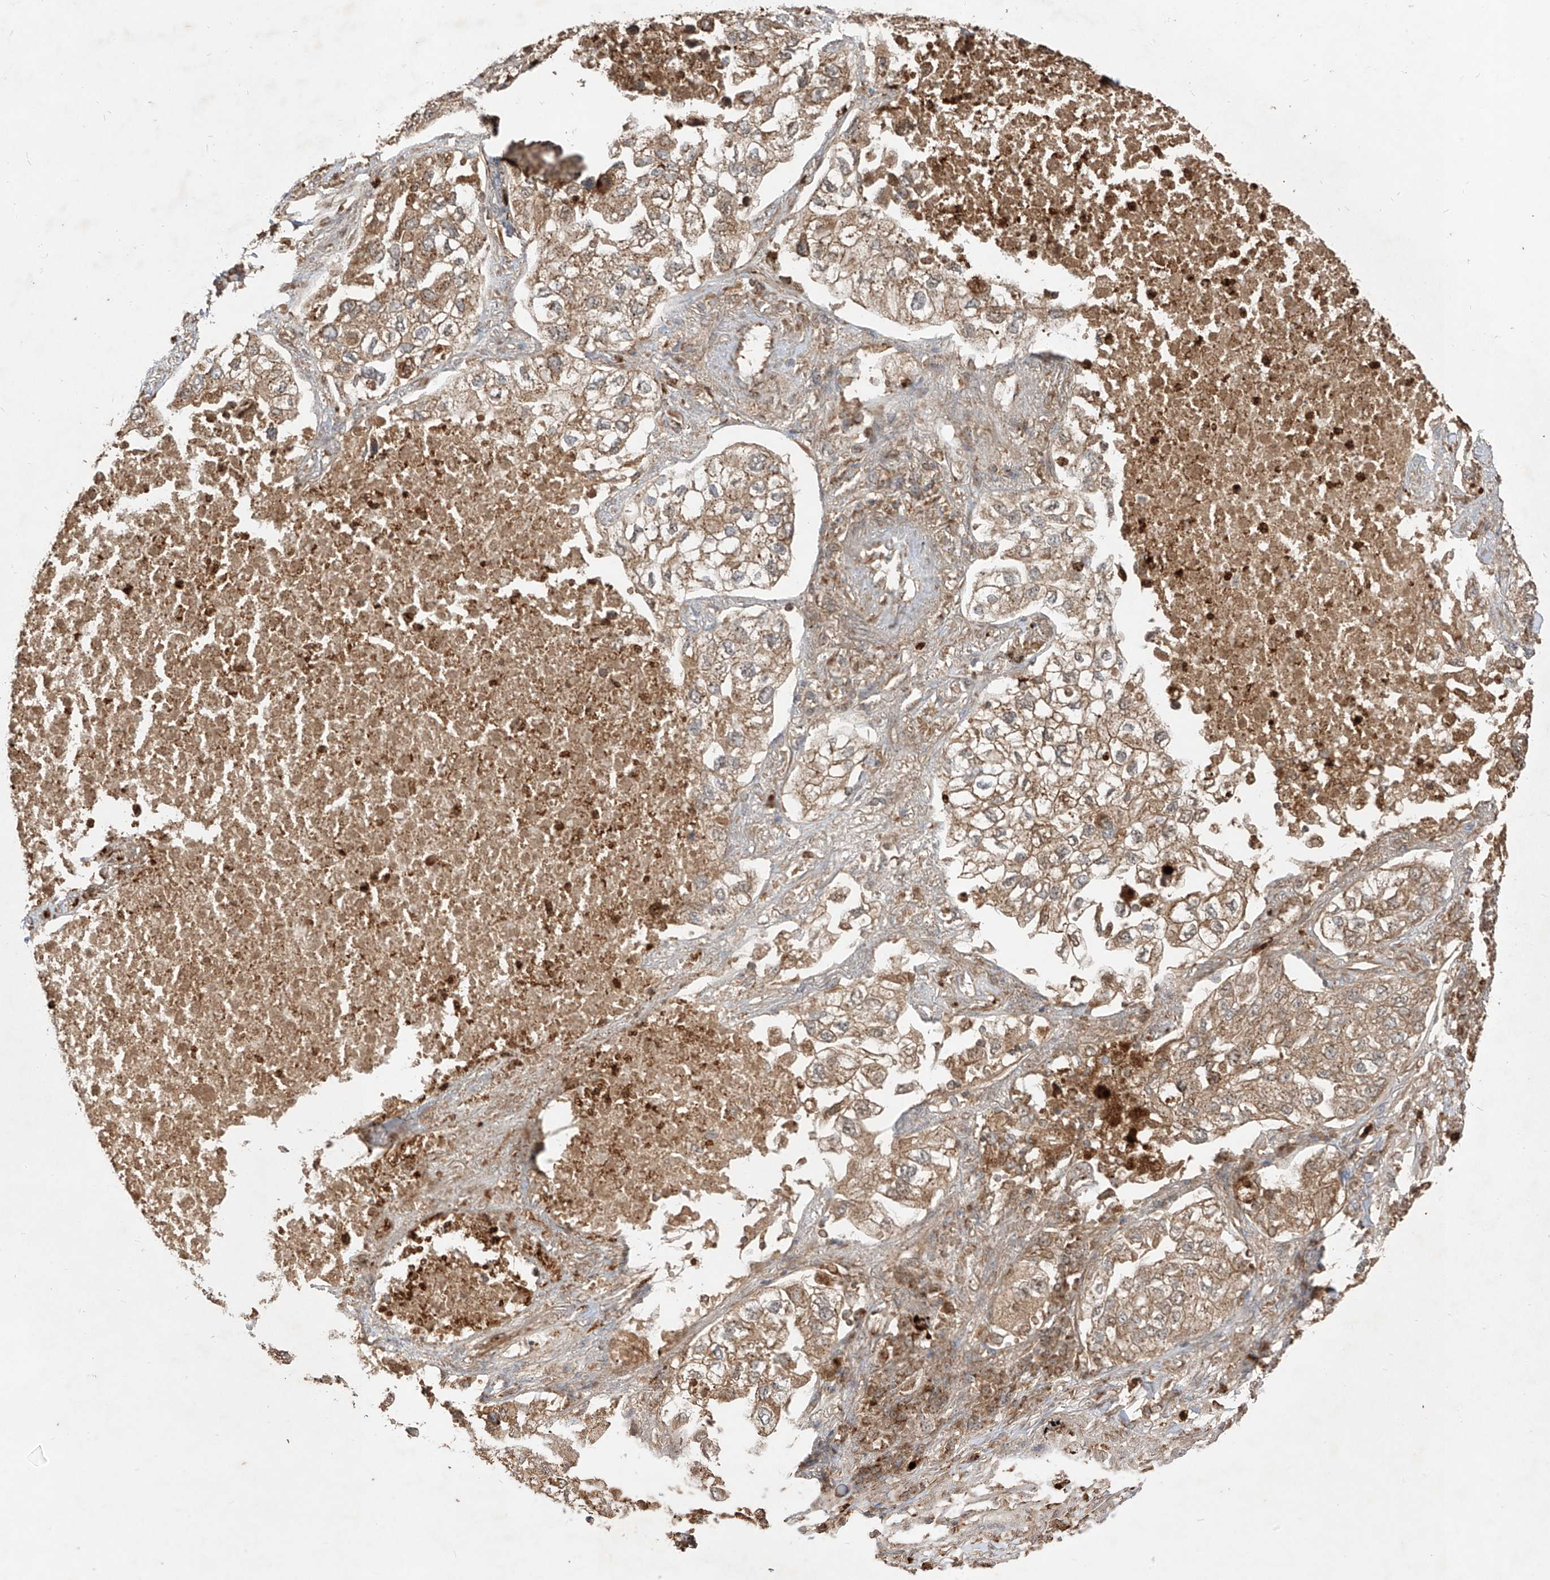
{"staining": {"intensity": "moderate", "quantity": ">75%", "location": "cytoplasmic/membranous"}, "tissue": "lung cancer", "cell_type": "Tumor cells", "image_type": "cancer", "snomed": [{"axis": "morphology", "description": "Adenocarcinoma, NOS"}, {"axis": "topography", "description": "Lung"}], "caption": "A medium amount of moderate cytoplasmic/membranous positivity is present in about >75% of tumor cells in adenocarcinoma (lung) tissue. Ihc stains the protein of interest in brown and the nuclei are stained blue.", "gene": "AIM2", "patient": {"sex": "male", "age": 63}}